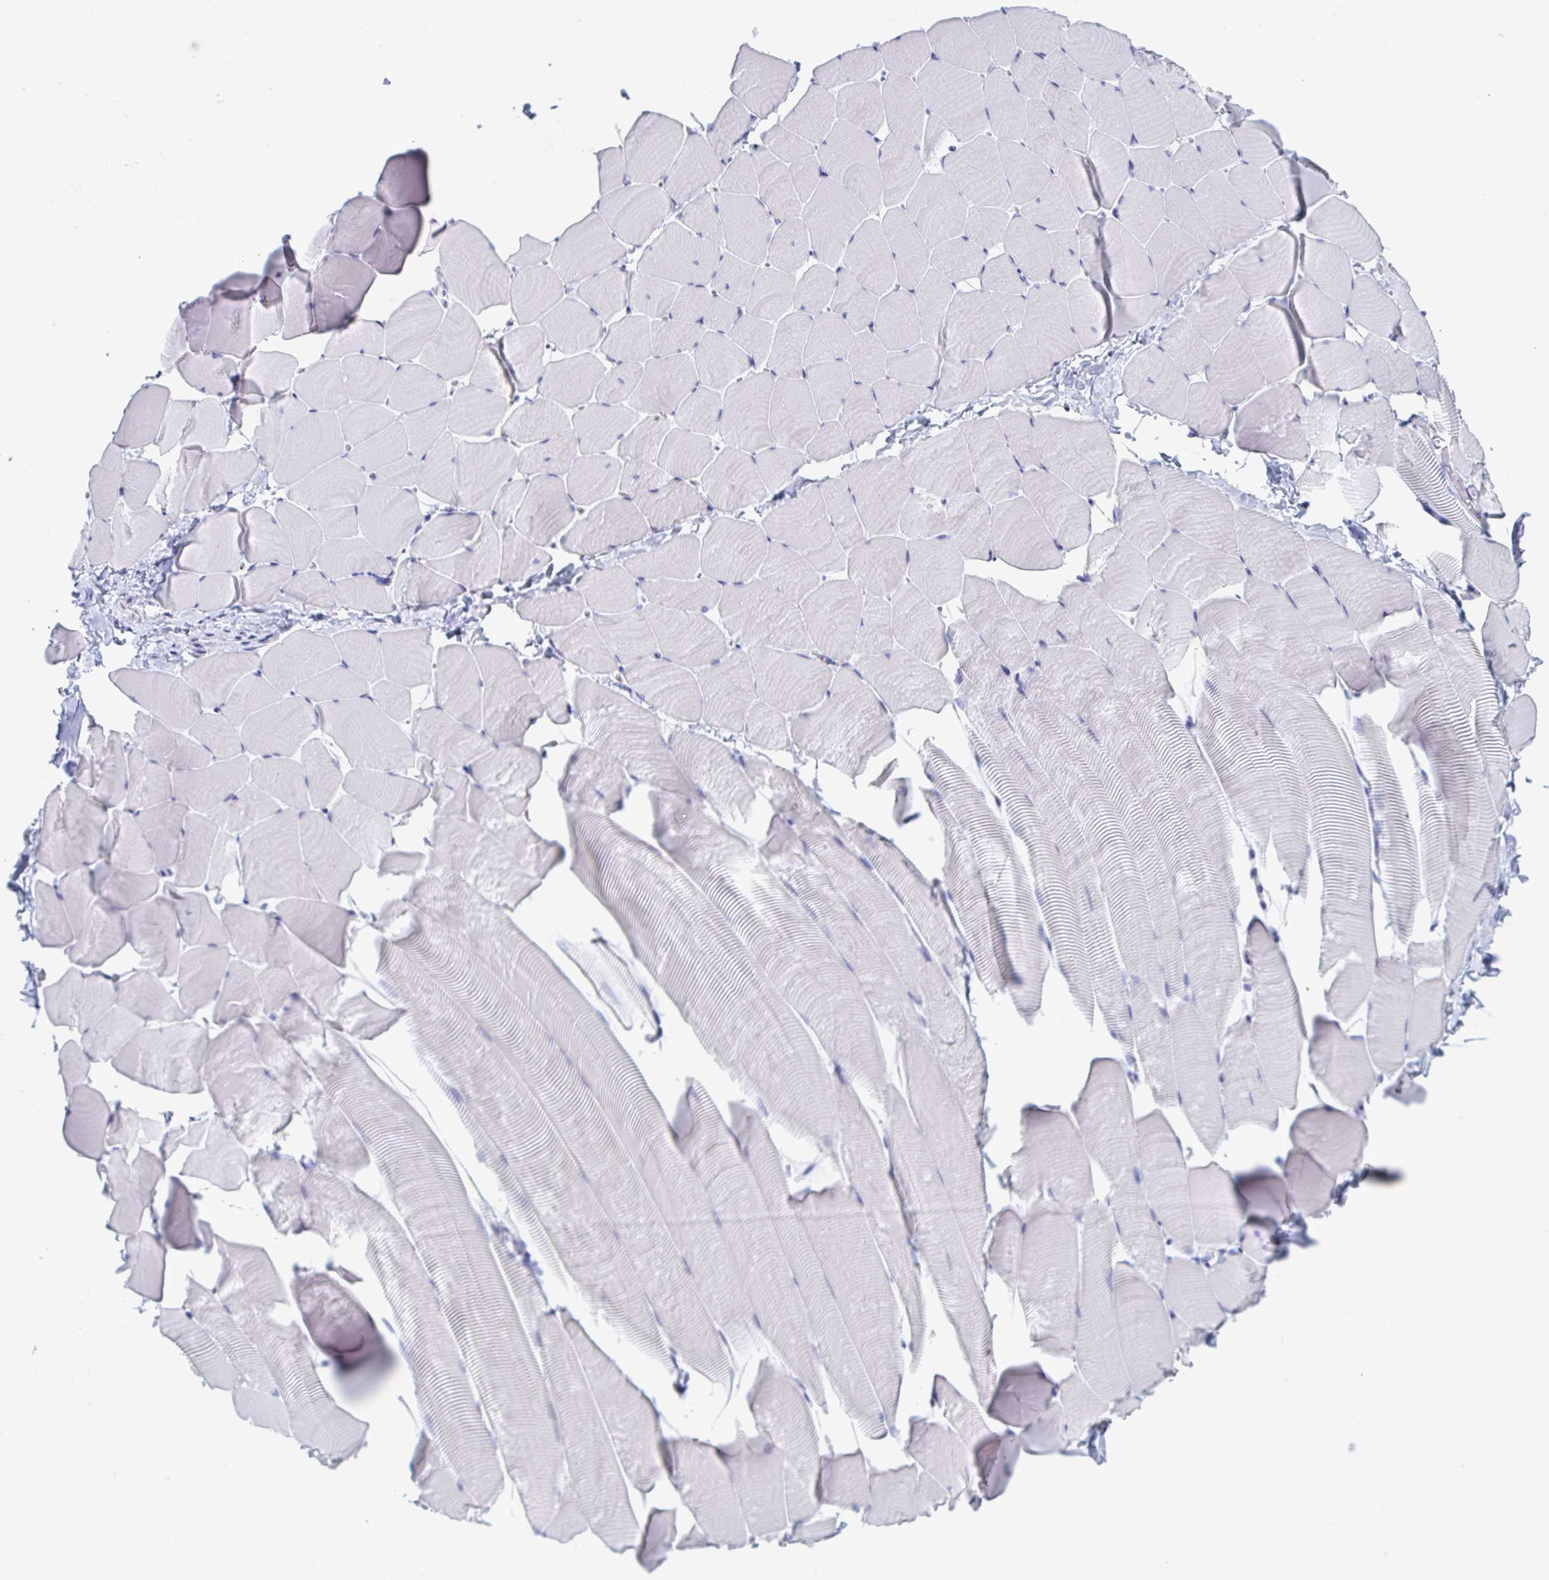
{"staining": {"intensity": "negative", "quantity": "none", "location": "none"}, "tissue": "skeletal muscle", "cell_type": "Myocytes", "image_type": "normal", "snomed": [{"axis": "morphology", "description": "Normal tissue, NOS"}, {"axis": "topography", "description": "Skeletal muscle"}], "caption": "Skeletal muscle stained for a protein using immunohistochemistry (IHC) exhibits no expression myocytes.", "gene": "DPEP3", "patient": {"sex": "male", "age": 25}}